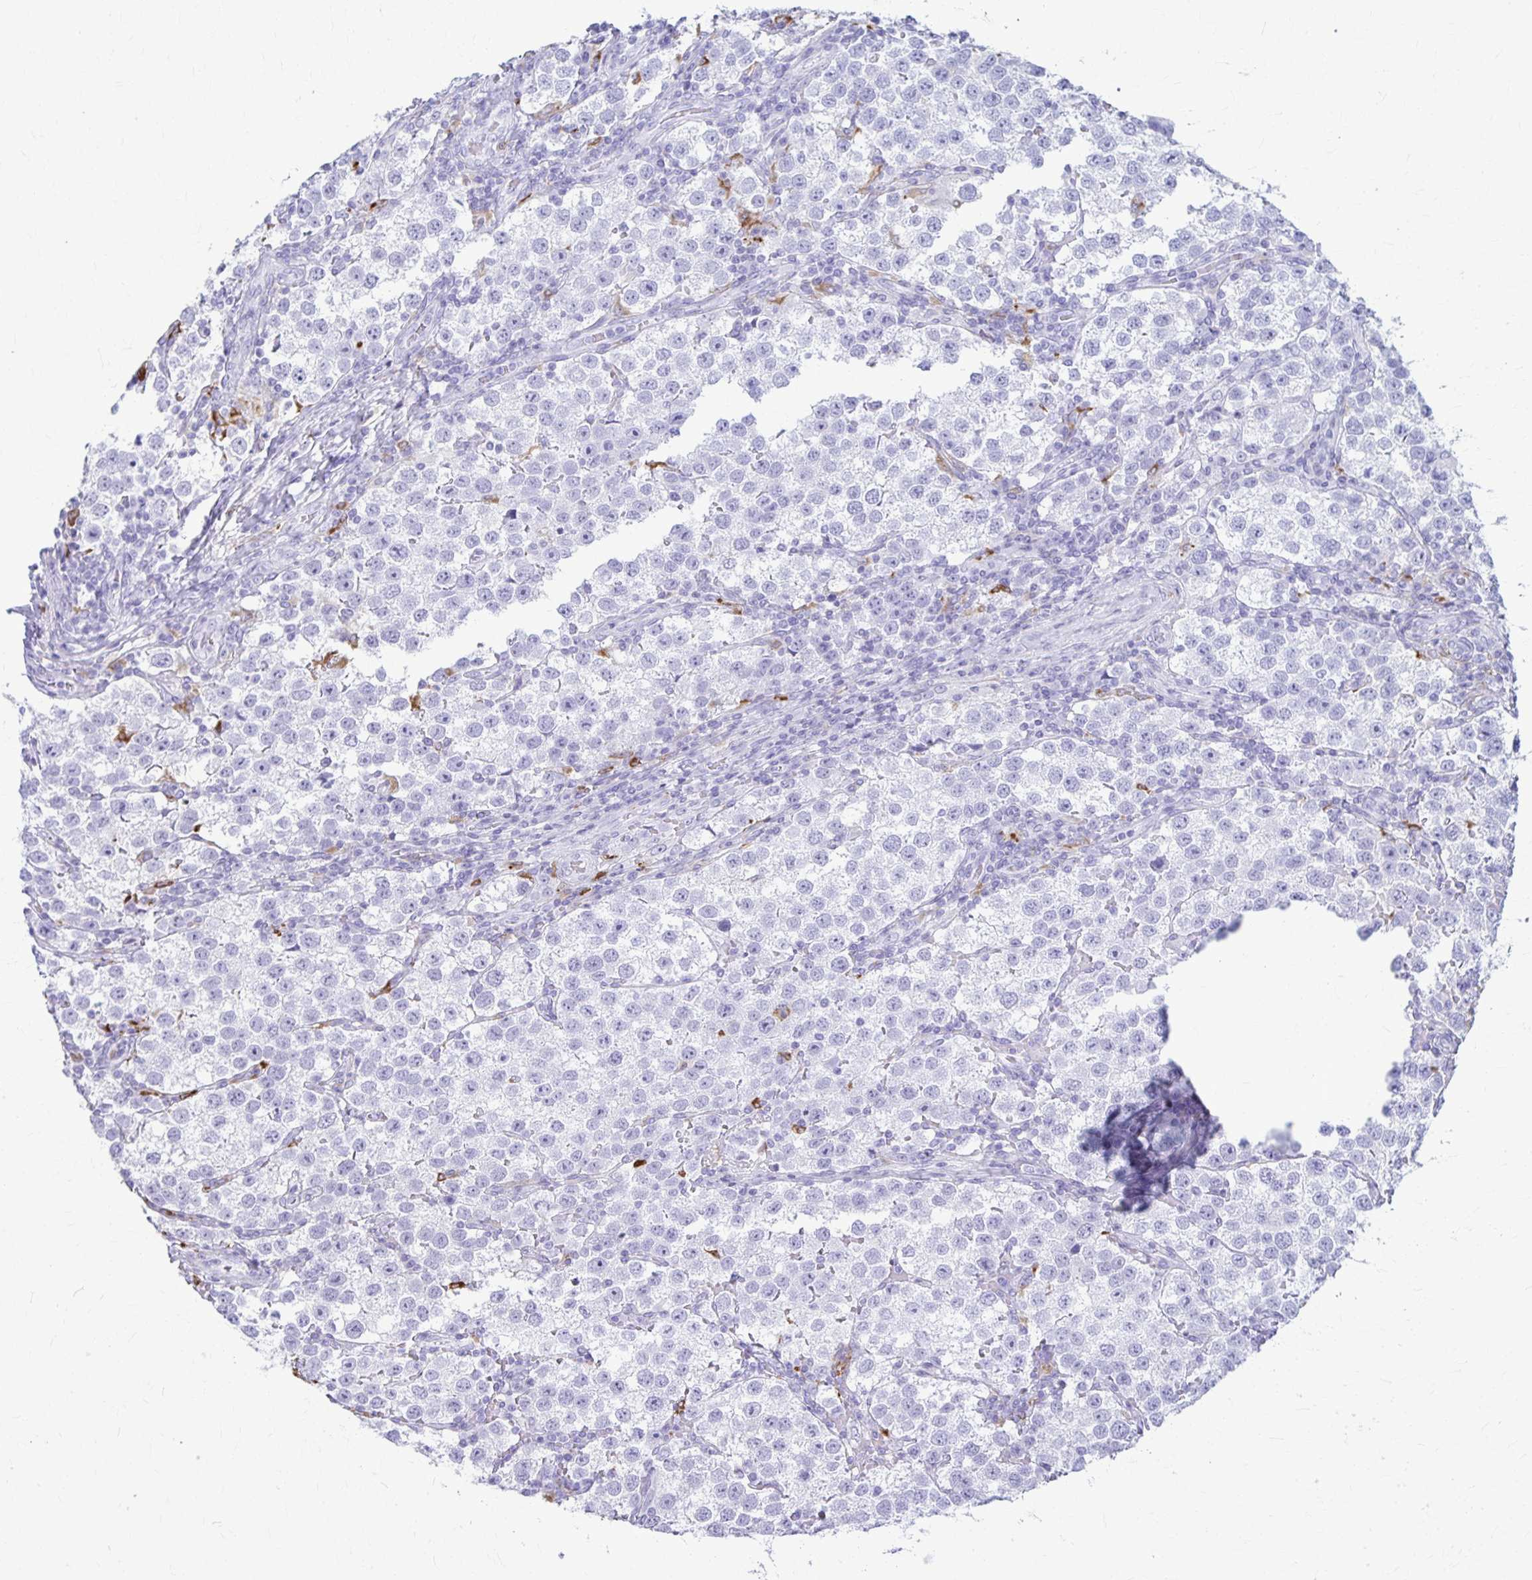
{"staining": {"intensity": "negative", "quantity": "none", "location": "none"}, "tissue": "testis cancer", "cell_type": "Tumor cells", "image_type": "cancer", "snomed": [{"axis": "morphology", "description": "Seminoma, NOS"}, {"axis": "topography", "description": "Testis"}], "caption": "Seminoma (testis) was stained to show a protein in brown. There is no significant expression in tumor cells. (Brightfield microscopy of DAB immunohistochemistry (IHC) at high magnification).", "gene": "RTN1", "patient": {"sex": "male", "age": 37}}